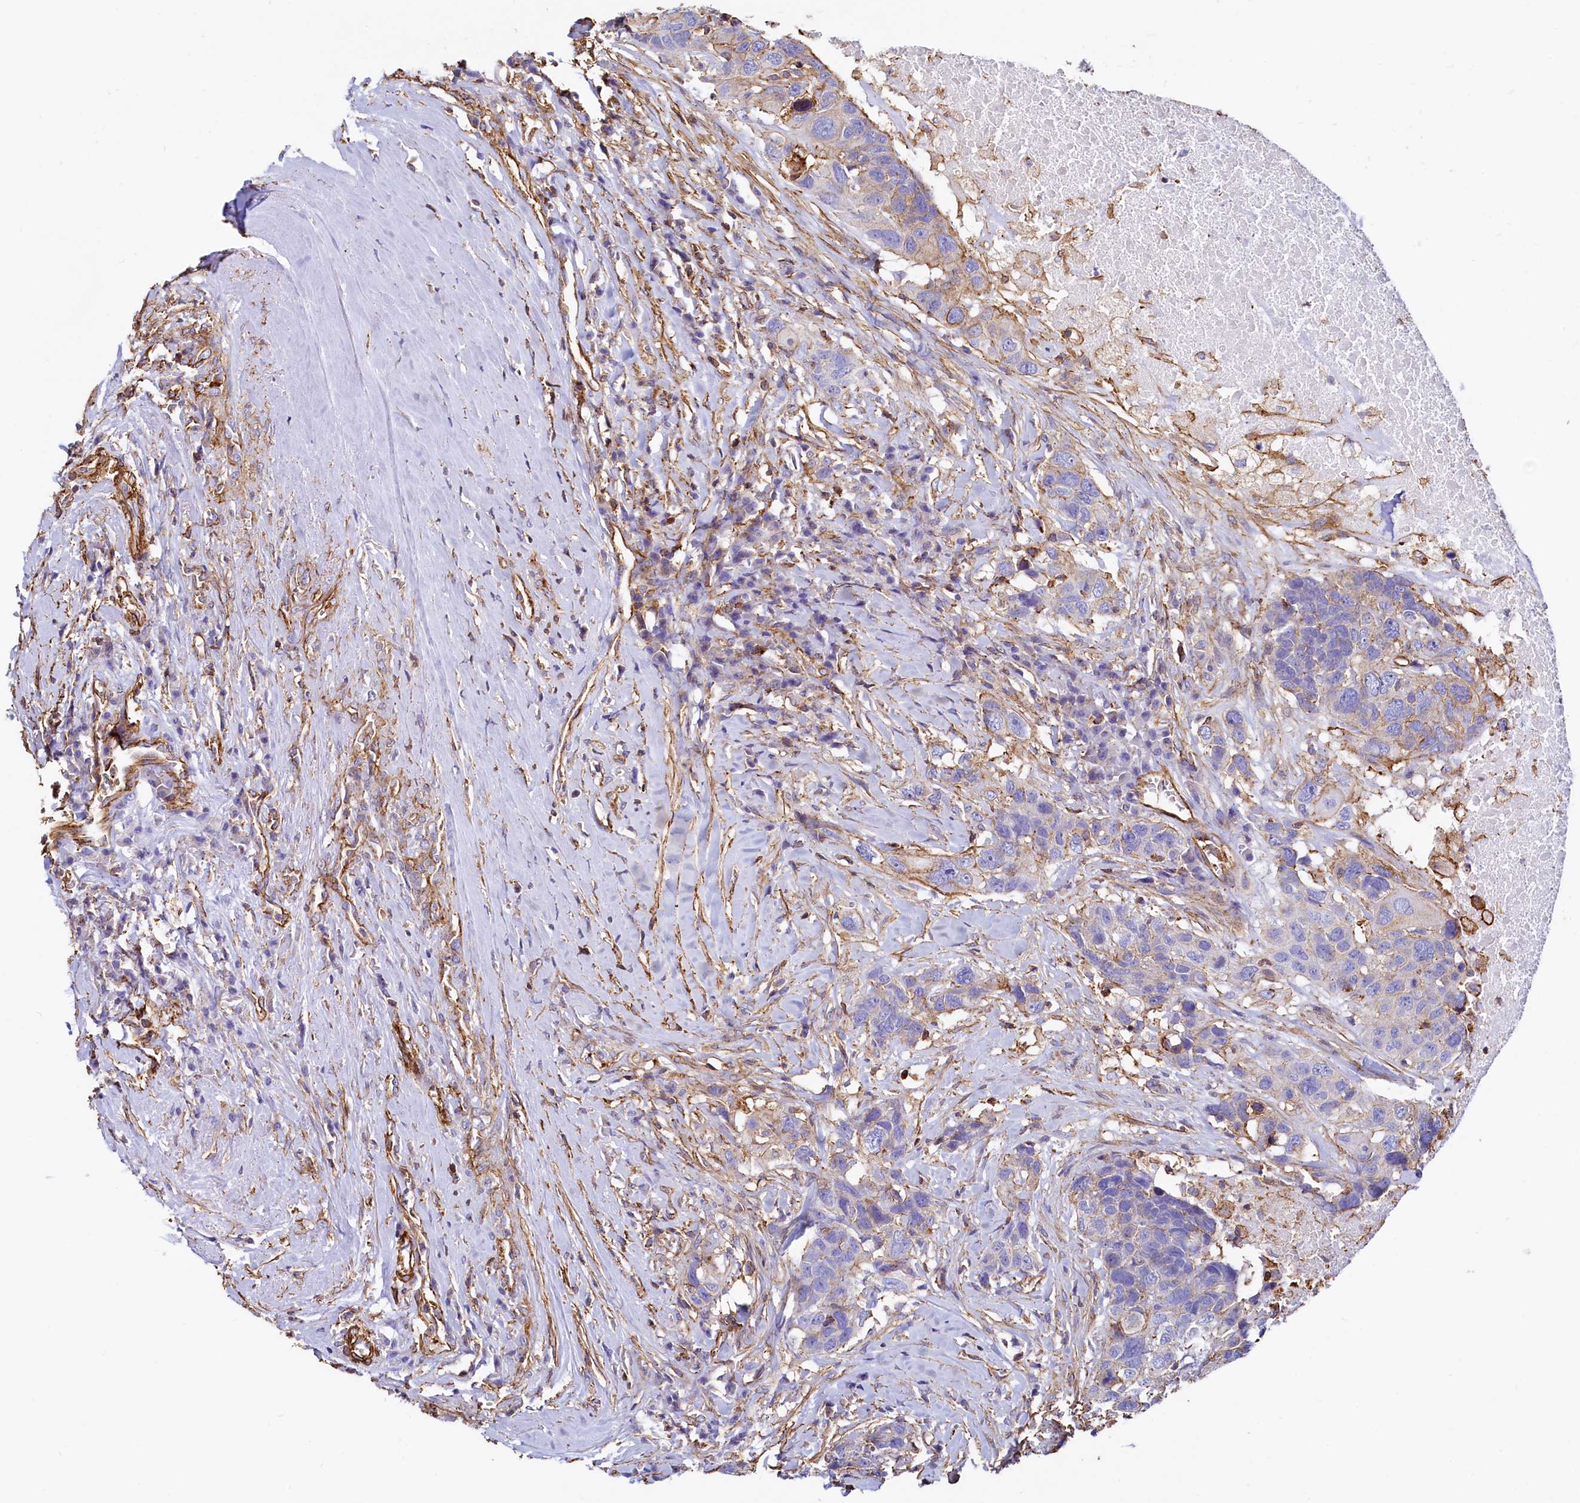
{"staining": {"intensity": "moderate", "quantity": "<25%", "location": "cytoplasmic/membranous"}, "tissue": "head and neck cancer", "cell_type": "Tumor cells", "image_type": "cancer", "snomed": [{"axis": "morphology", "description": "Squamous cell carcinoma, NOS"}, {"axis": "topography", "description": "Head-Neck"}], "caption": "Protein staining of head and neck cancer tissue exhibits moderate cytoplasmic/membranous positivity in approximately <25% of tumor cells.", "gene": "THBS1", "patient": {"sex": "male", "age": 66}}